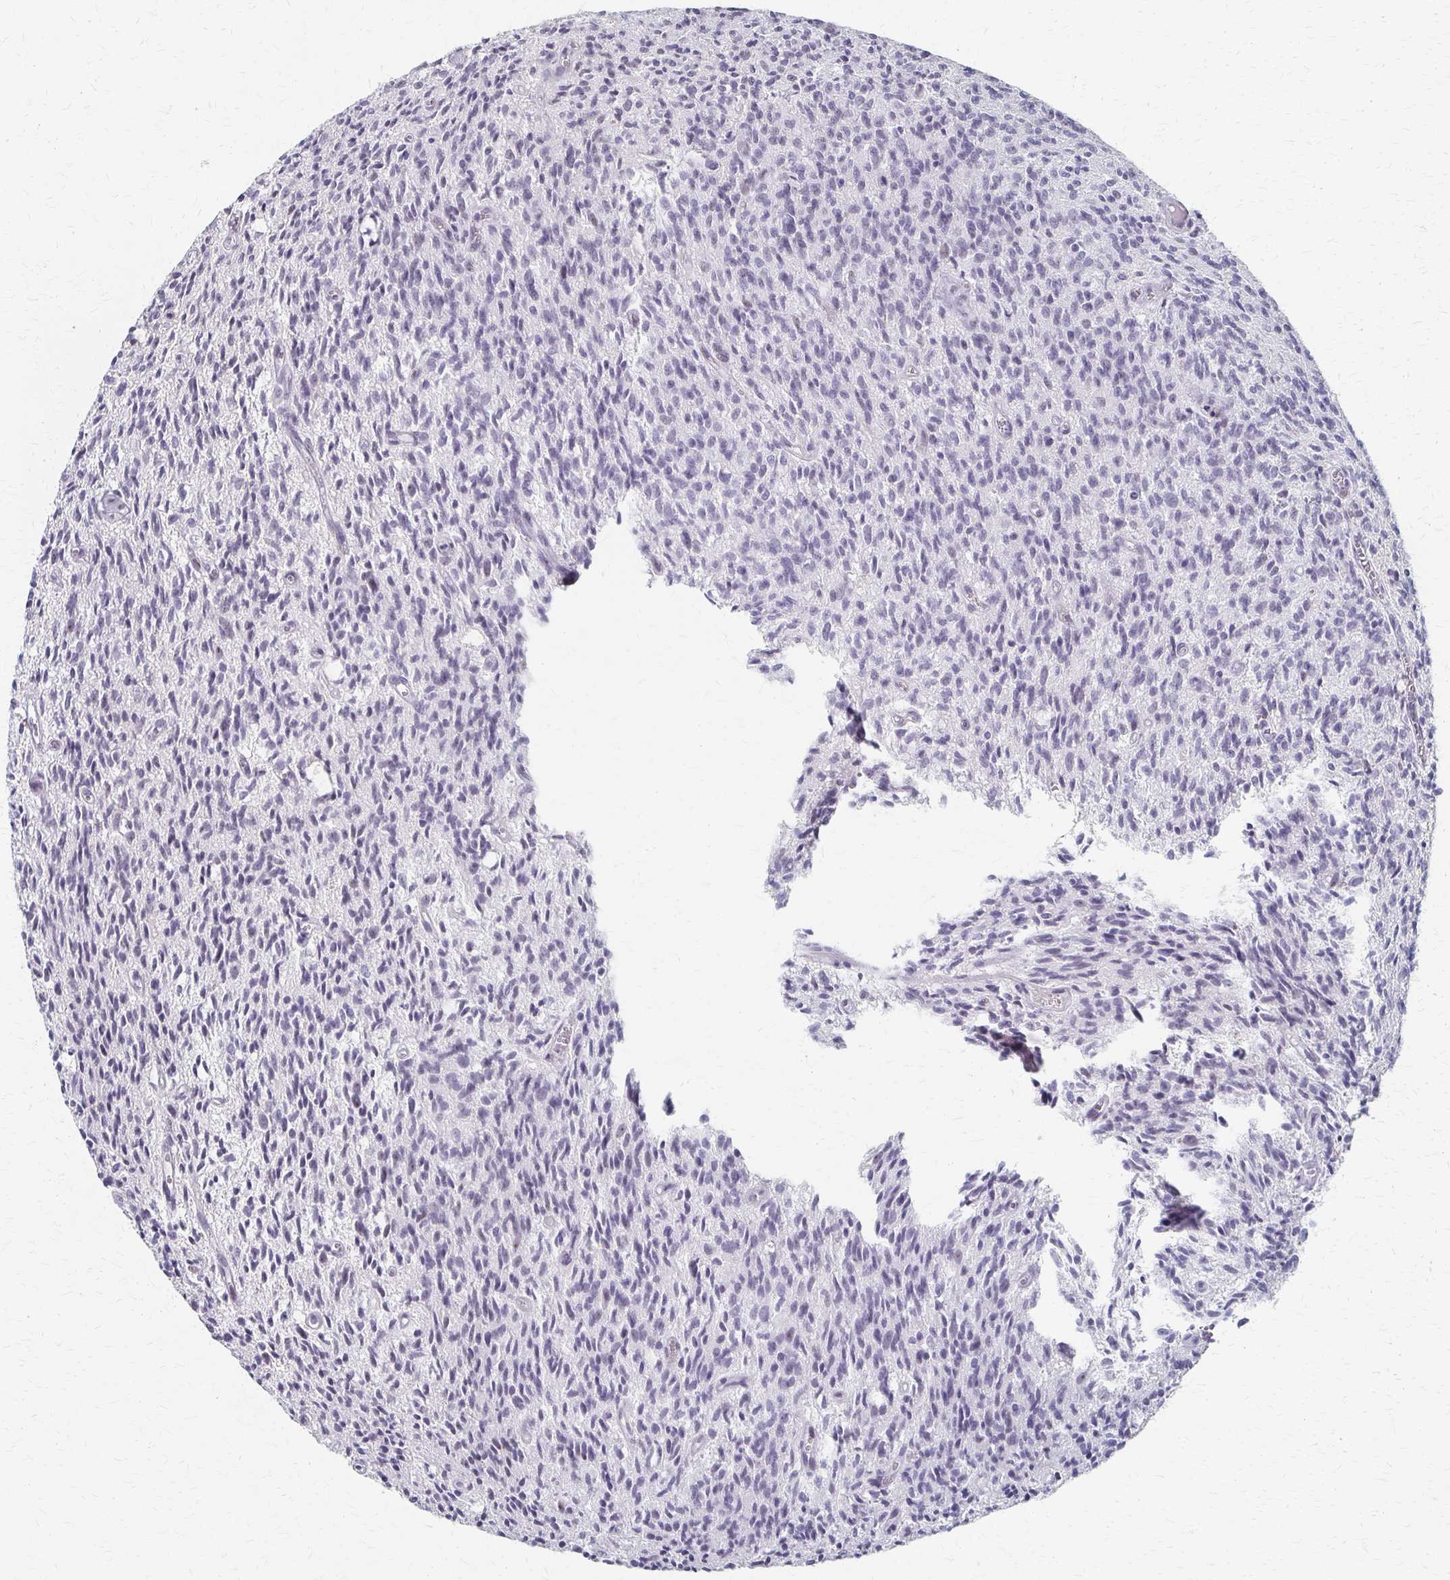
{"staining": {"intensity": "negative", "quantity": "none", "location": "none"}, "tissue": "glioma", "cell_type": "Tumor cells", "image_type": "cancer", "snomed": [{"axis": "morphology", "description": "Glioma, malignant, Low grade"}, {"axis": "topography", "description": "Brain"}], "caption": "An immunohistochemistry (IHC) image of glioma is shown. There is no staining in tumor cells of glioma.", "gene": "PES1", "patient": {"sex": "male", "age": 64}}